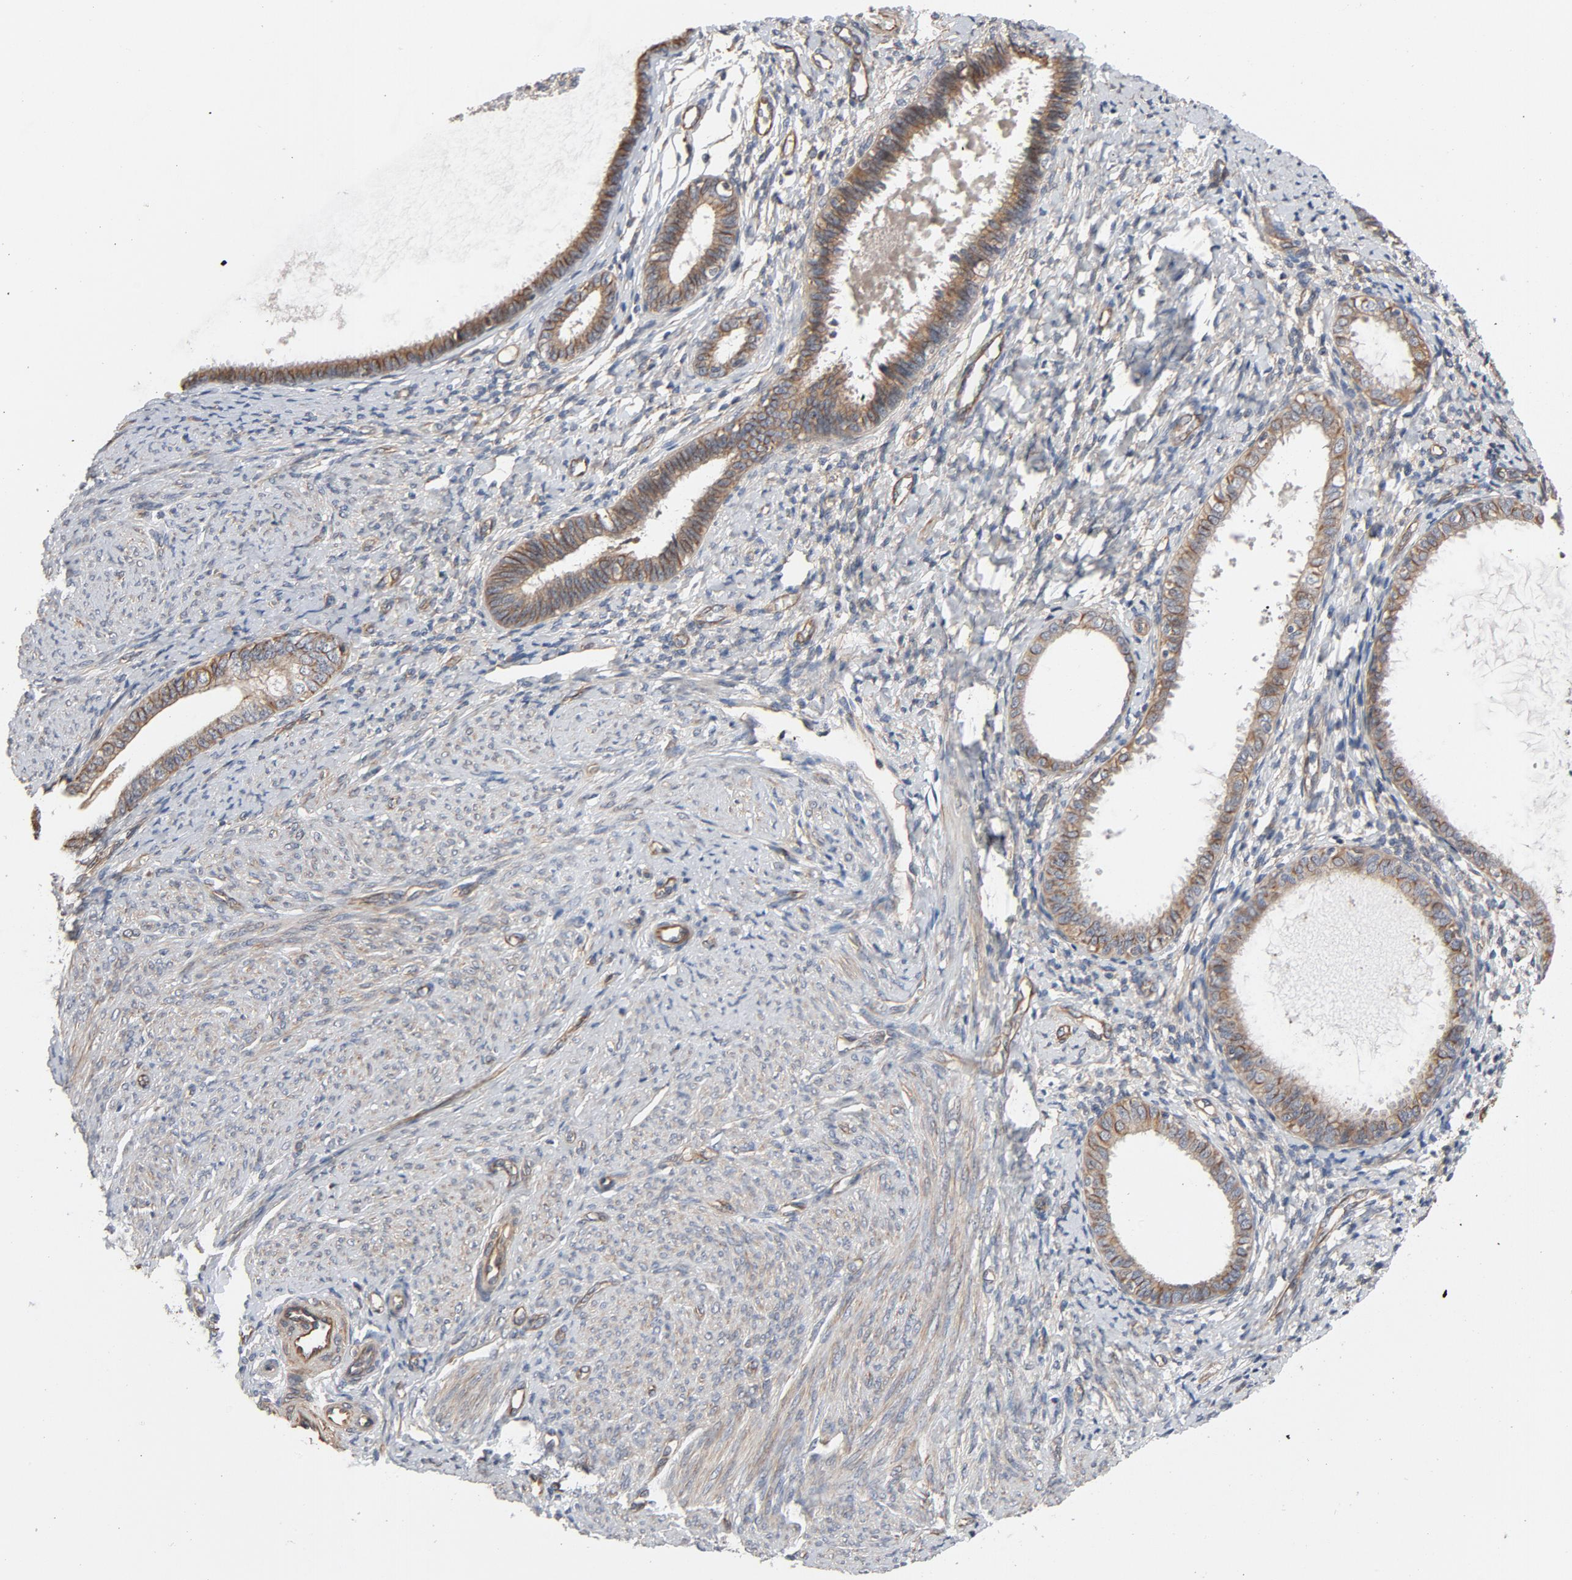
{"staining": {"intensity": "moderate", "quantity": ">75%", "location": "cytoplasmic/membranous"}, "tissue": "endometrial cancer", "cell_type": "Tumor cells", "image_type": "cancer", "snomed": [{"axis": "morphology", "description": "Adenocarcinoma, NOS"}, {"axis": "topography", "description": "Endometrium"}], "caption": "Endometrial cancer stained with DAB immunohistochemistry (IHC) exhibits medium levels of moderate cytoplasmic/membranous staining in about >75% of tumor cells.", "gene": "TRIOBP", "patient": {"sex": "female", "age": 63}}